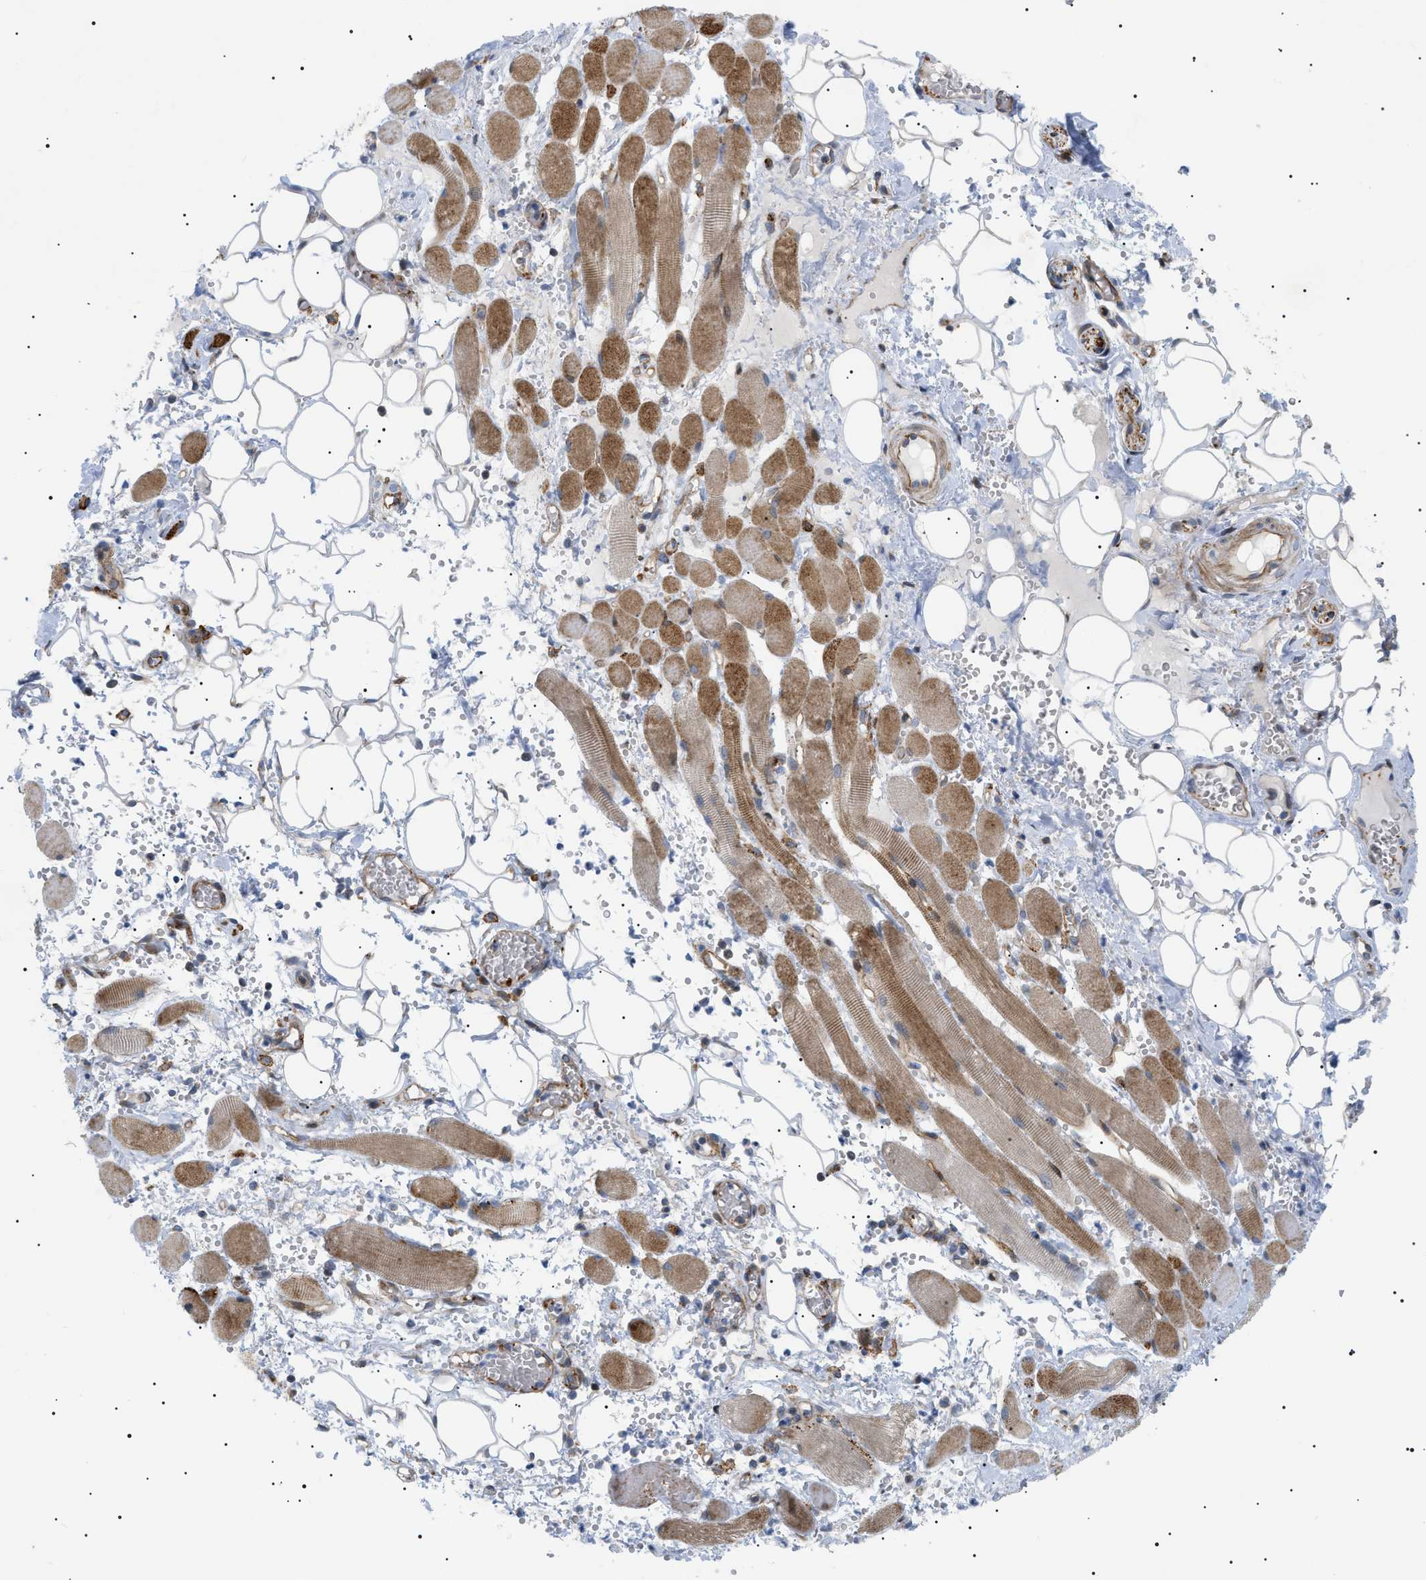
{"staining": {"intensity": "weak", "quantity": "25%-75%", "location": "cytoplasmic/membranous"}, "tissue": "adipose tissue", "cell_type": "Adipocytes", "image_type": "normal", "snomed": [{"axis": "morphology", "description": "Squamous cell carcinoma, NOS"}, {"axis": "topography", "description": "Oral tissue"}, {"axis": "topography", "description": "Head-Neck"}], "caption": "About 25%-75% of adipocytes in benign adipose tissue show weak cytoplasmic/membranous protein expression as visualized by brown immunohistochemical staining.", "gene": "SFXN5", "patient": {"sex": "female", "age": 50}}